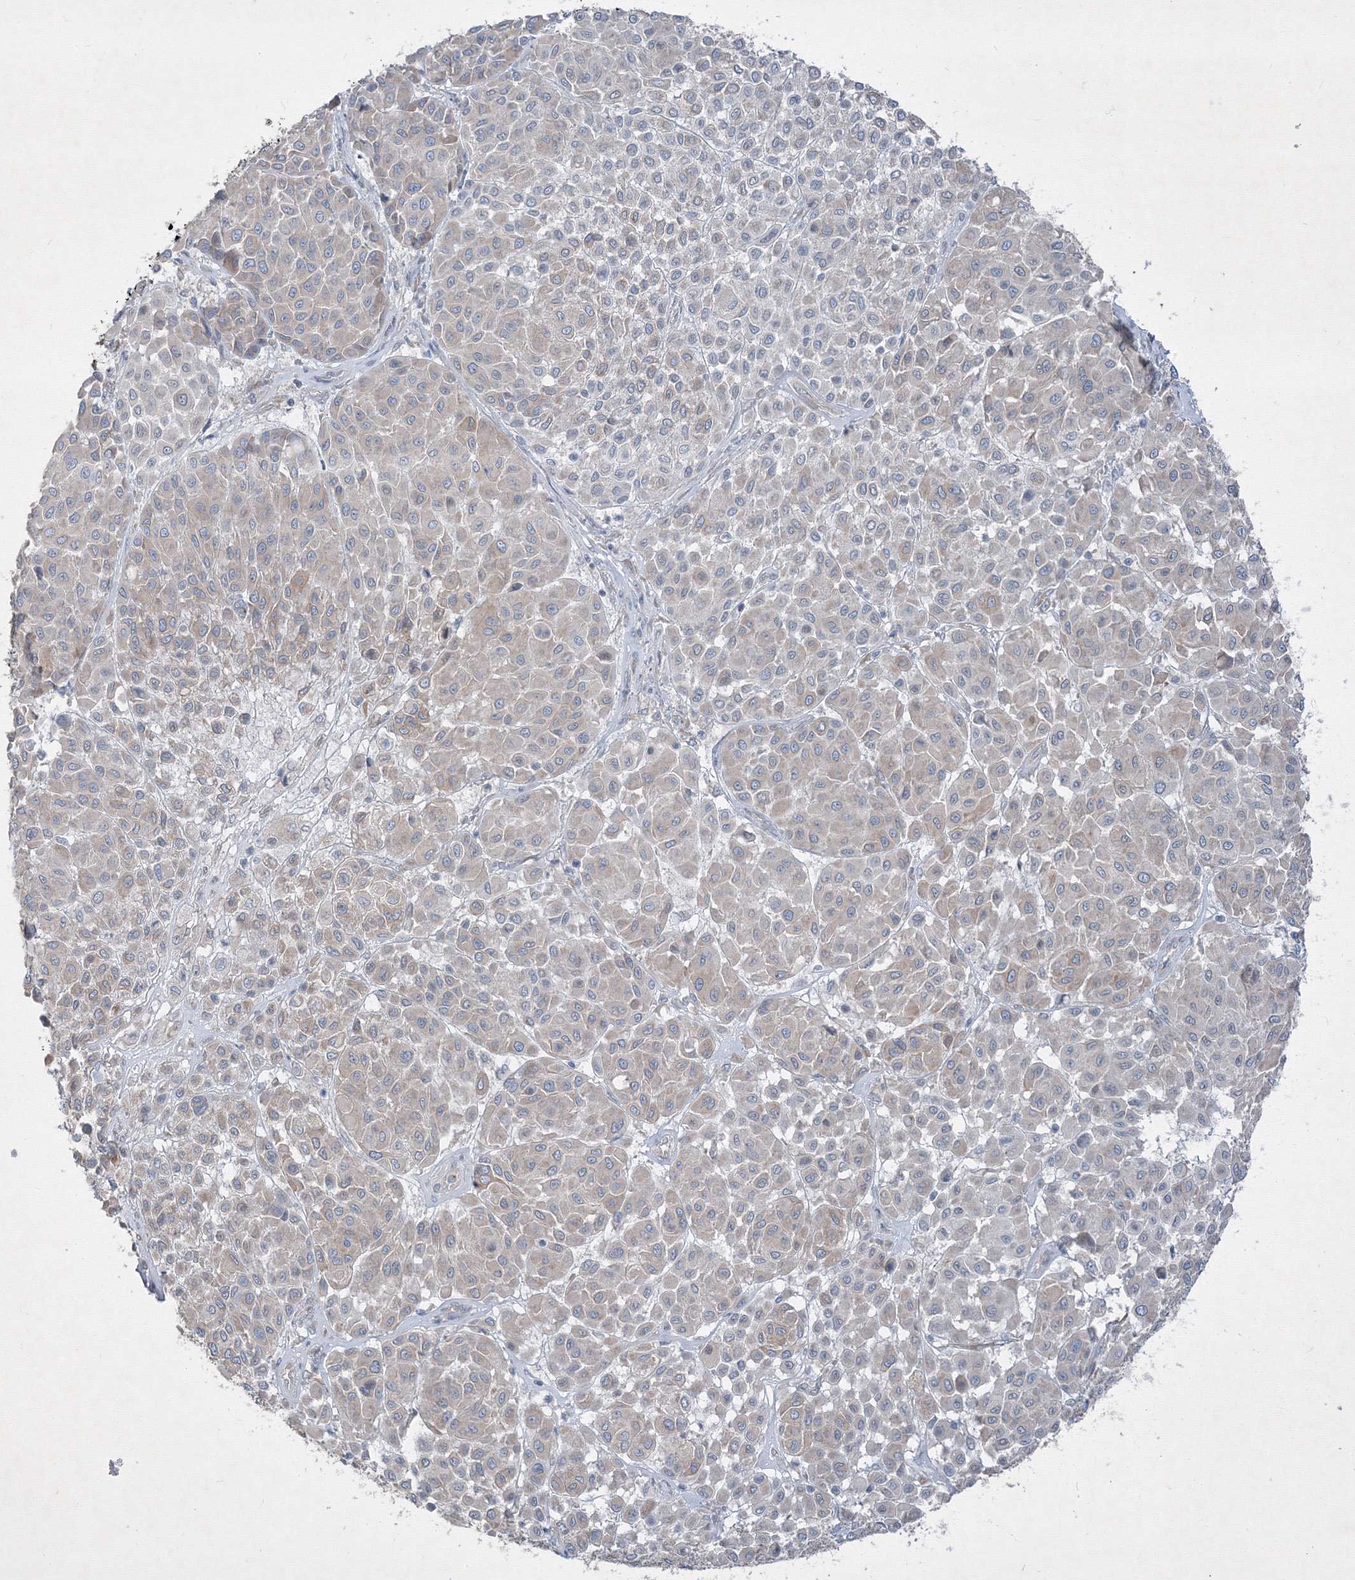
{"staining": {"intensity": "weak", "quantity": "<25%", "location": "cytoplasmic/membranous"}, "tissue": "melanoma", "cell_type": "Tumor cells", "image_type": "cancer", "snomed": [{"axis": "morphology", "description": "Malignant melanoma, Metastatic site"}, {"axis": "topography", "description": "Soft tissue"}], "caption": "A photomicrograph of malignant melanoma (metastatic site) stained for a protein shows no brown staining in tumor cells.", "gene": "IFNAR1", "patient": {"sex": "male", "age": 41}}